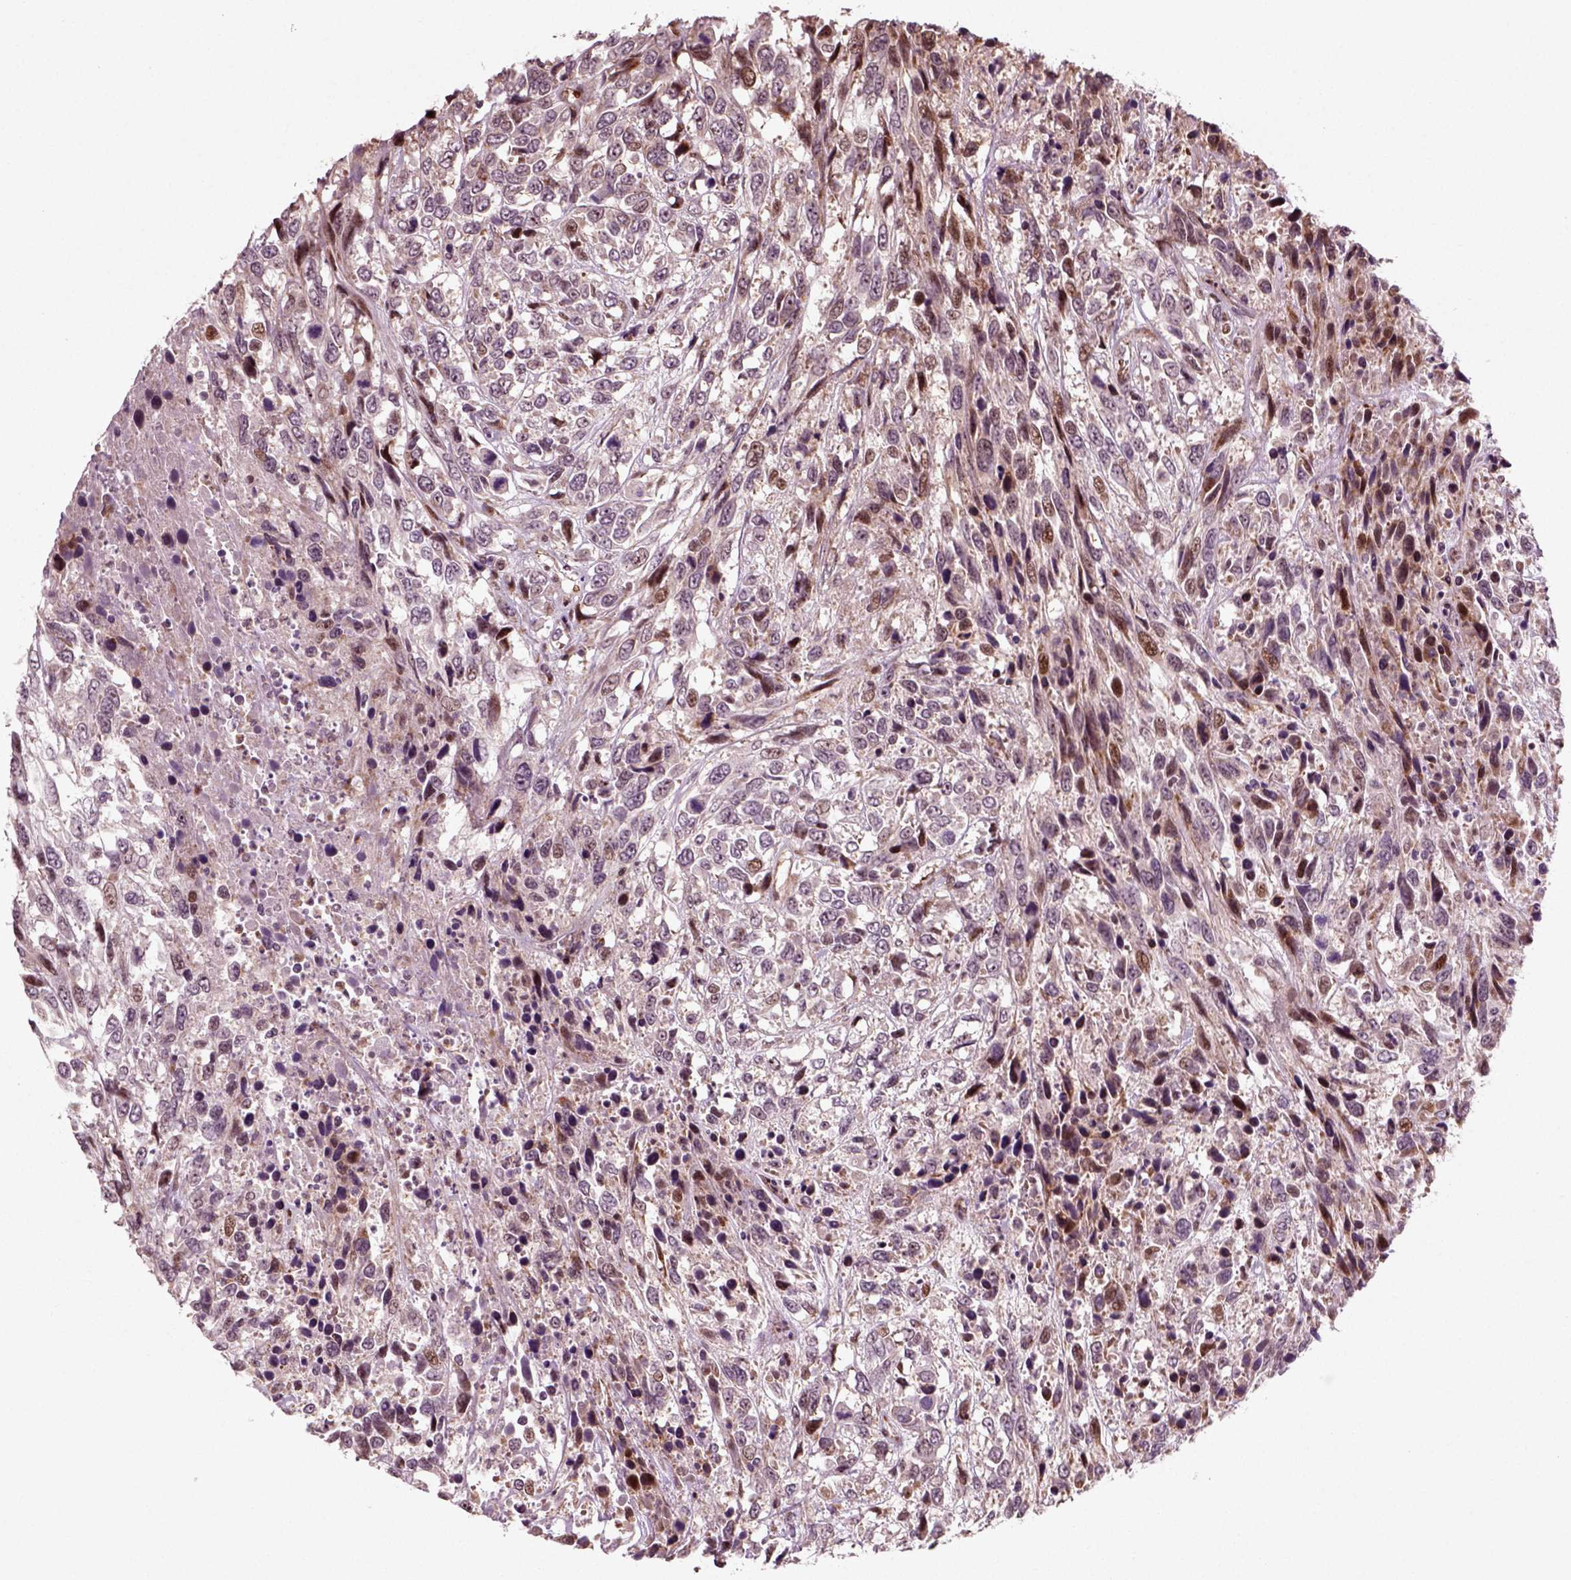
{"staining": {"intensity": "moderate", "quantity": "<25%", "location": "nuclear"}, "tissue": "urothelial cancer", "cell_type": "Tumor cells", "image_type": "cancer", "snomed": [{"axis": "morphology", "description": "Urothelial carcinoma, High grade"}, {"axis": "topography", "description": "Urinary bladder"}], "caption": "Immunohistochemistry (IHC) of urothelial cancer exhibits low levels of moderate nuclear positivity in approximately <25% of tumor cells.", "gene": "CDC14A", "patient": {"sex": "female", "age": 70}}